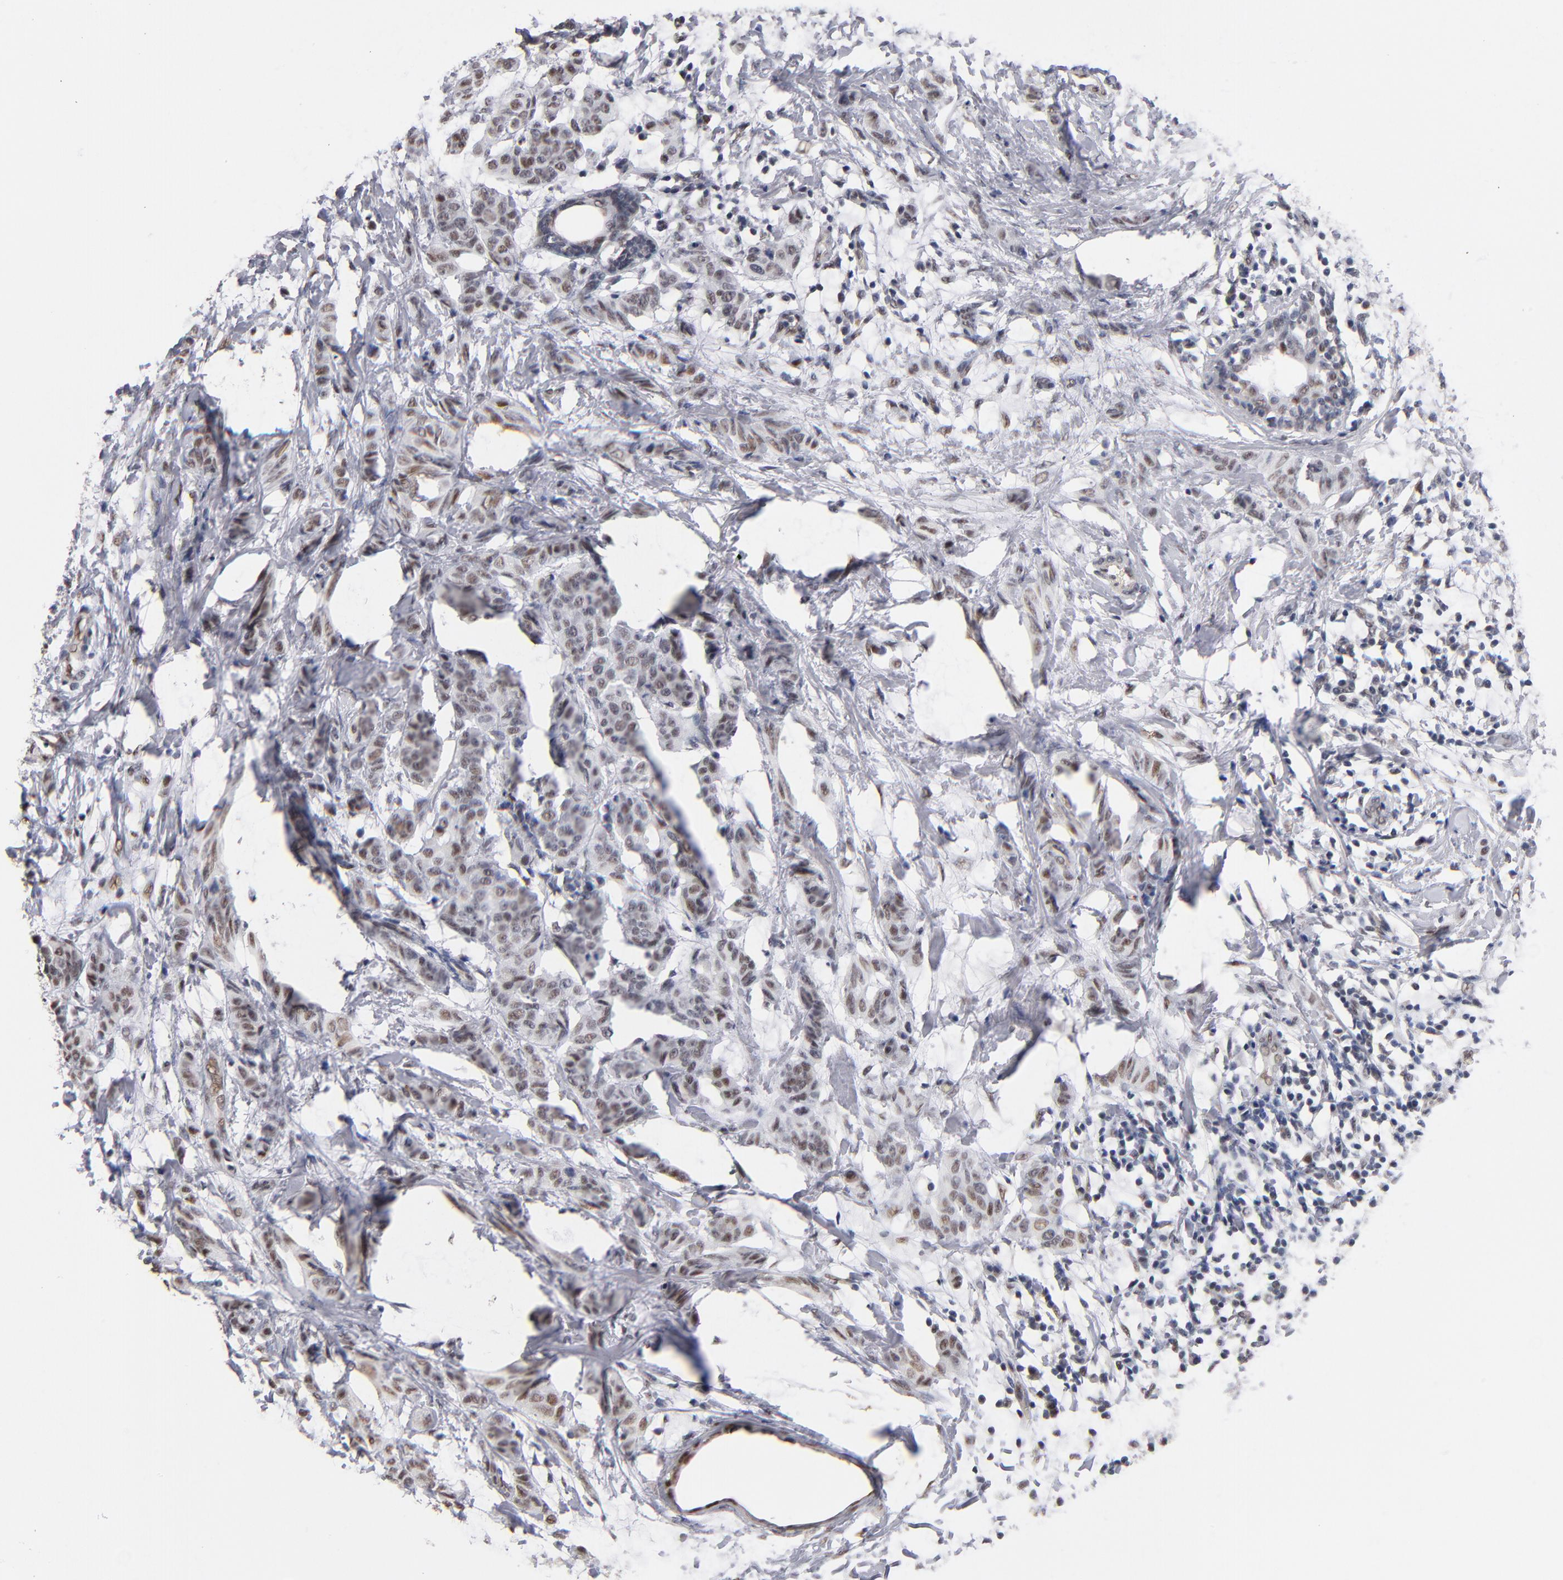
{"staining": {"intensity": "moderate", "quantity": "25%-75%", "location": "nuclear"}, "tissue": "breast cancer", "cell_type": "Tumor cells", "image_type": "cancer", "snomed": [{"axis": "morphology", "description": "Duct carcinoma"}, {"axis": "topography", "description": "Breast"}], "caption": "Brown immunohistochemical staining in human breast cancer (intraductal carcinoma) demonstrates moderate nuclear positivity in about 25%-75% of tumor cells.", "gene": "MN1", "patient": {"sex": "female", "age": 40}}